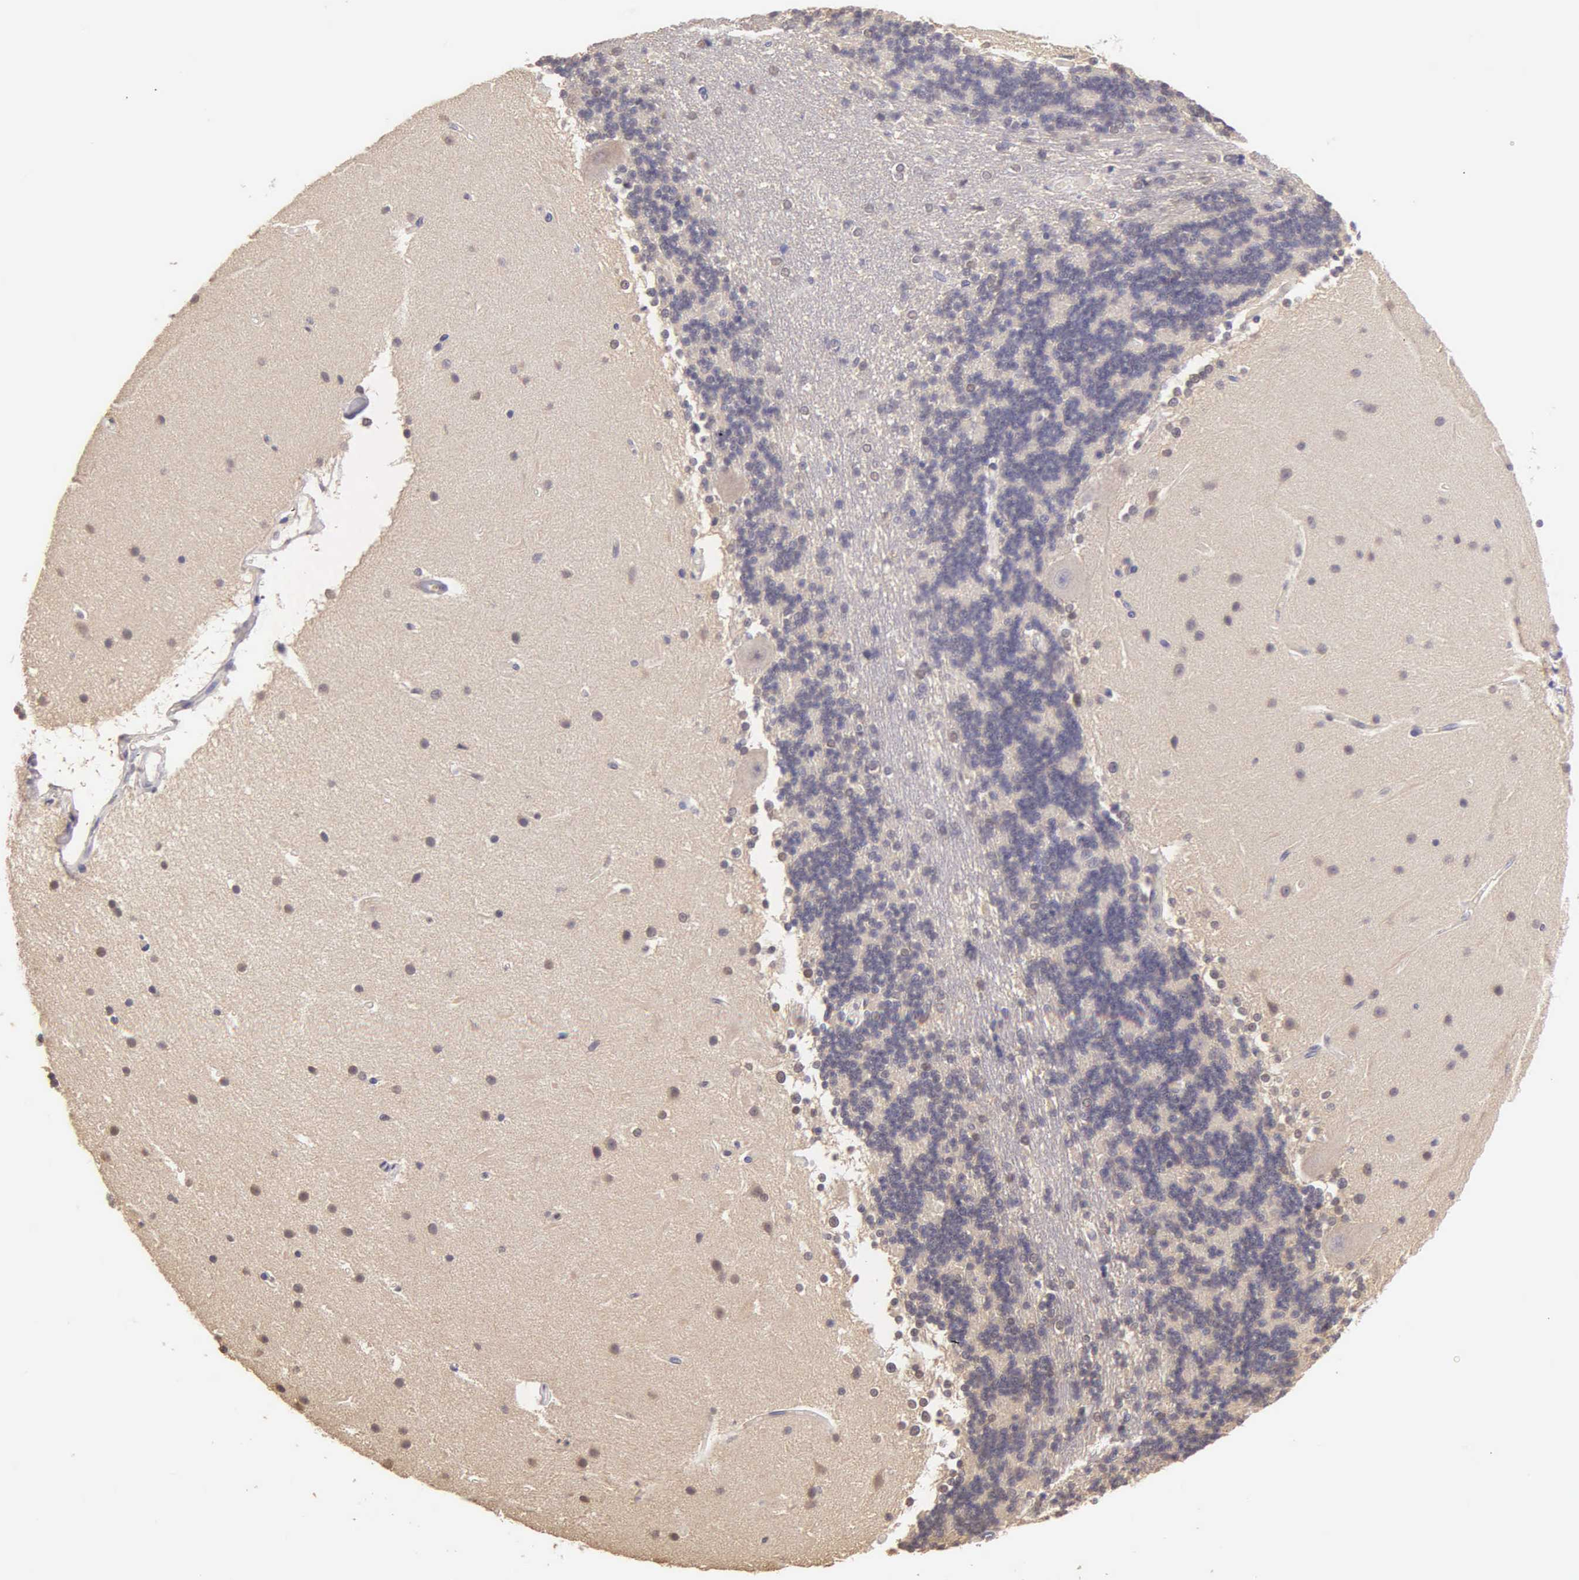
{"staining": {"intensity": "negative", "quantity": "none", "location": "none"}, "tissue": "cerebellum", "cell_type": "Cells in granular layer", "image_type": "normal", "snomed": [{"axis": "morphology", "description": "Normal tissue, NOS"}, {"axis": "topography", "description": "Cerebellum"}], "caption": "Histopathology image shows no protein expression in cells in granular layer of normal cerebellum.", "gene": "MKI67", "patient": {"sex": "female", "age": 54}}